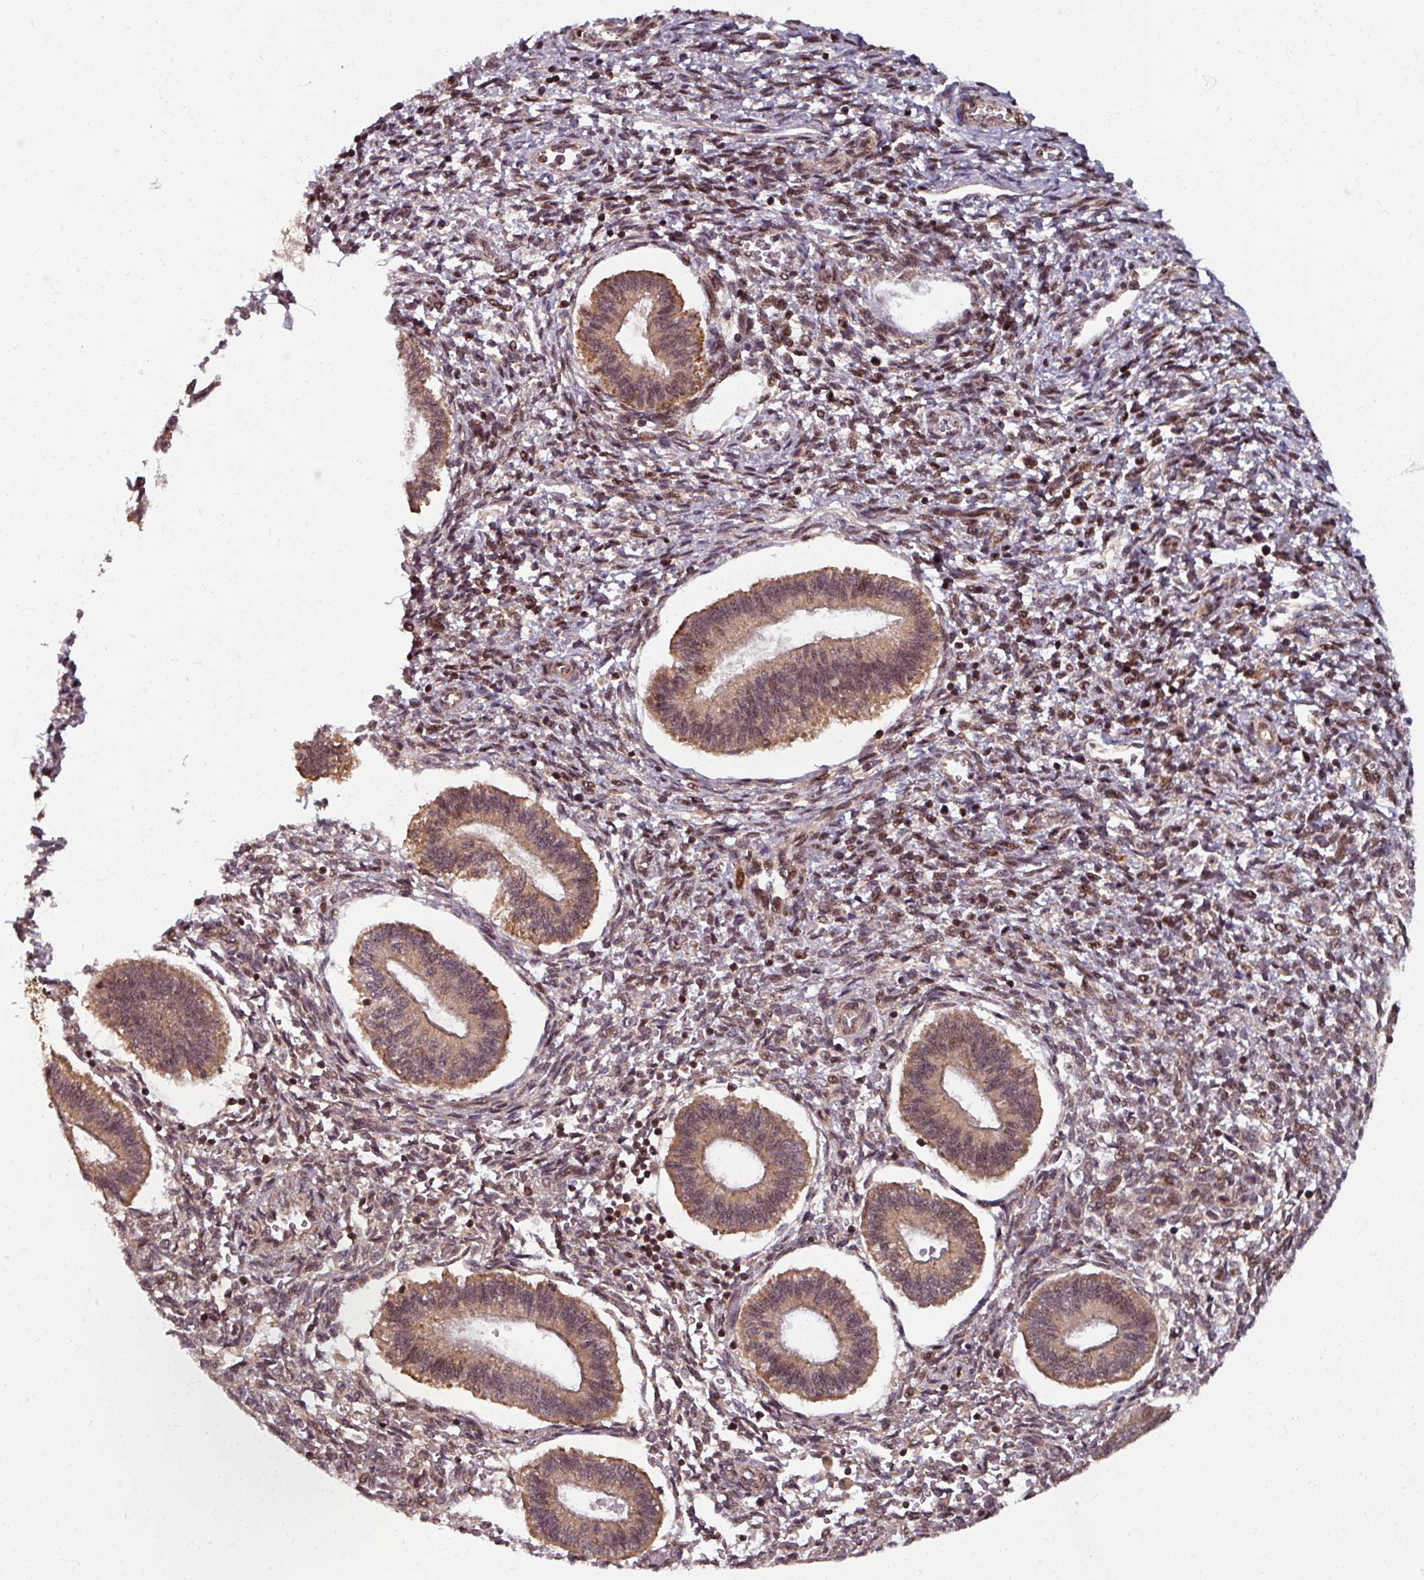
{"staining": {"intensity": "moderate", "quantity": "25%-75%", "location": "nuclear"}, "tissue": "endometrium", "cell_type": "Cells in endometrial stroma", "image_type": "normal", "snomed": [{"axis": "morphology", "description": "Normal tissue, NOS"}, {"axis": "topography", "description": "Endometrium"}], "caption": "This image shows immunohistochemistry staining of benign endometrium, with medium moderate nuclear expression in about 25%-75% of cells in endometrial stroma.", "gene": "SWI5", "patient": {"sex": "female", "age": 25}}